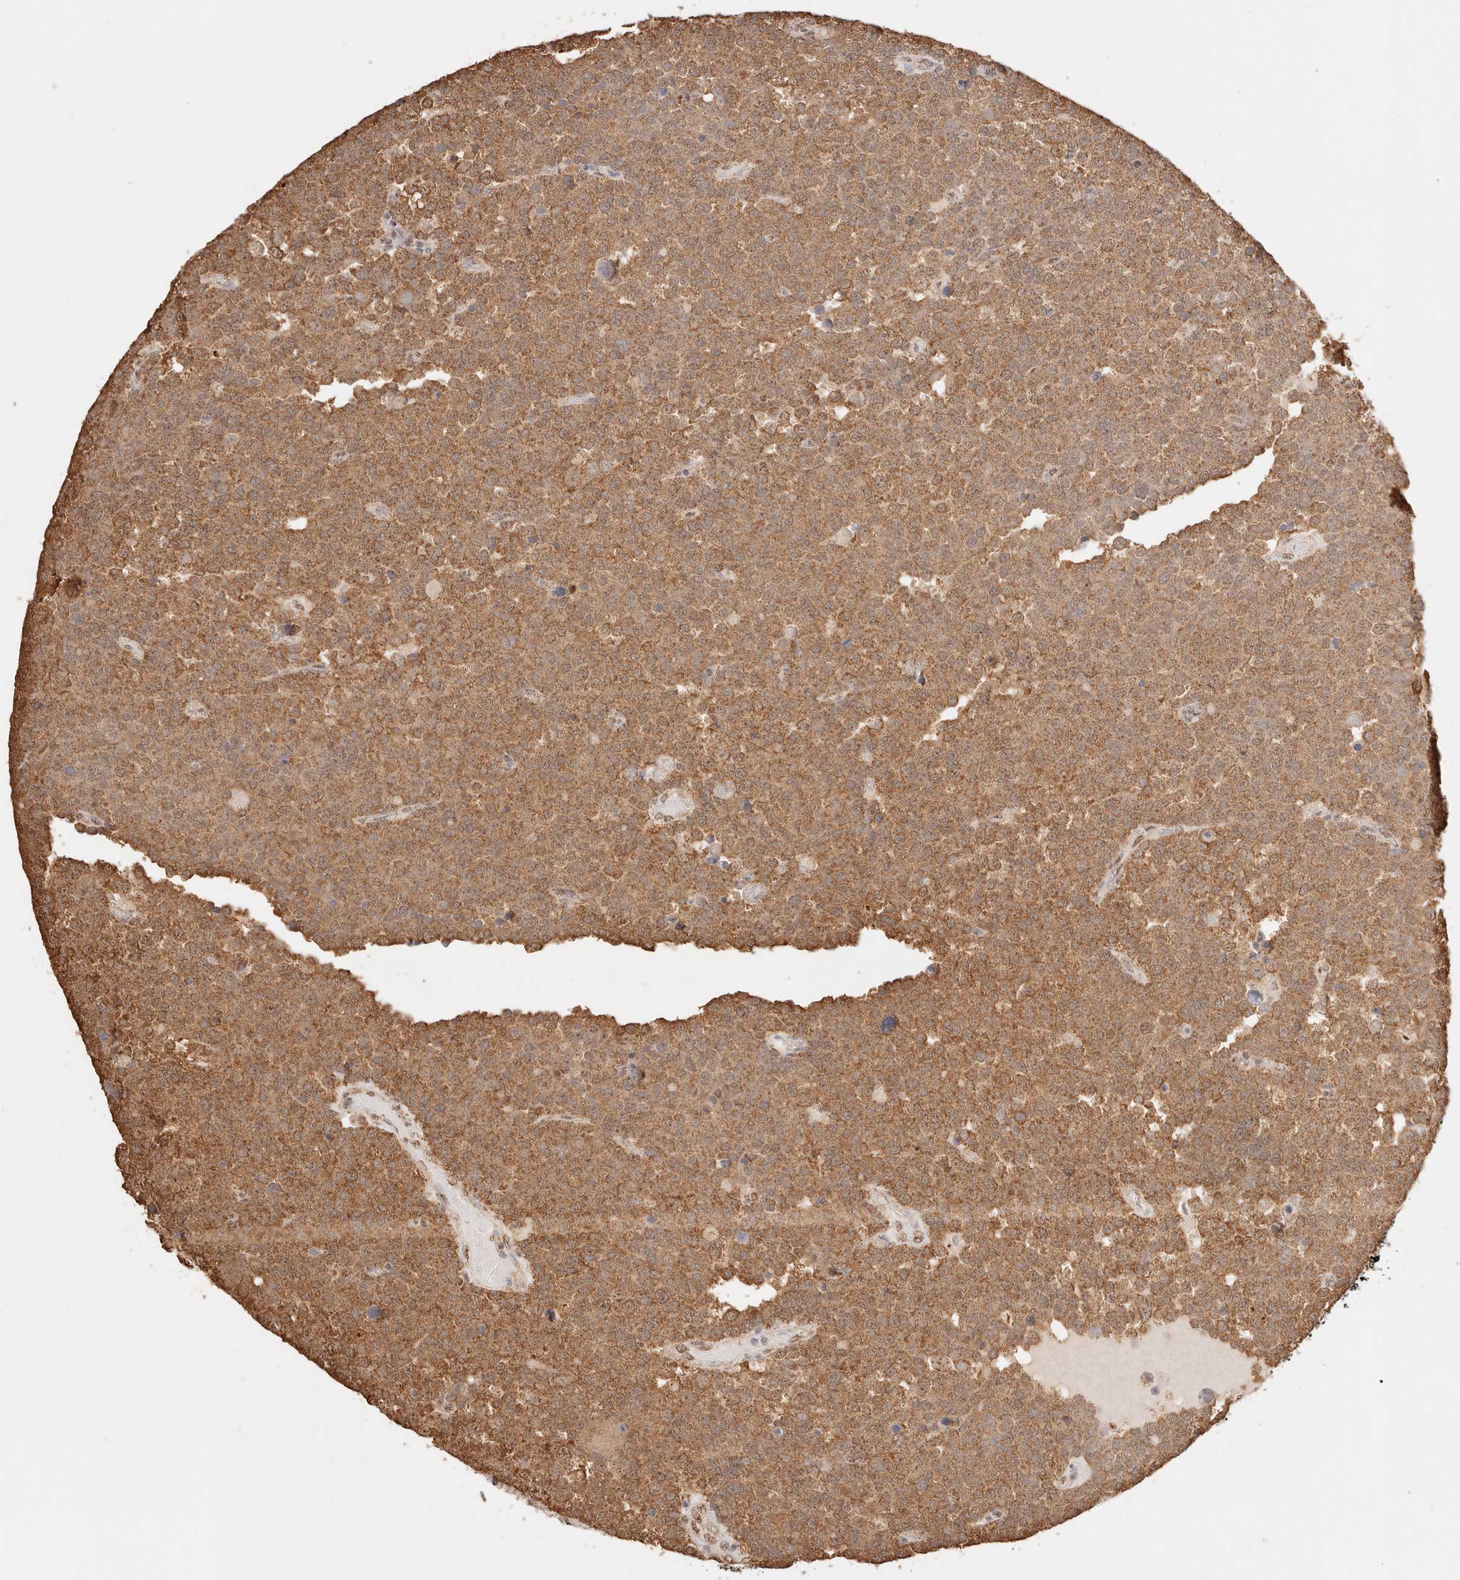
{"staining": {"intensity": "moderate", "quantity": ">75%", "location": "cytoplasmic/membranous"}, "tissue": "testis cancer", "cell_type": "Tumor cells", "image_type": "cancer", "snomed": [{"axis": "morphology", "description": "Seminoma, NOS"}, {"axis": "topography", "description": "Testis"}], "caption": "Testis cancer stained with DAB IHC reveals medium levels of moderate cytoplasmic/membranous staining in about >75% of tumor cells.", "gene": "IL1R2", "patient": {"sex": "male", "age": 71}}